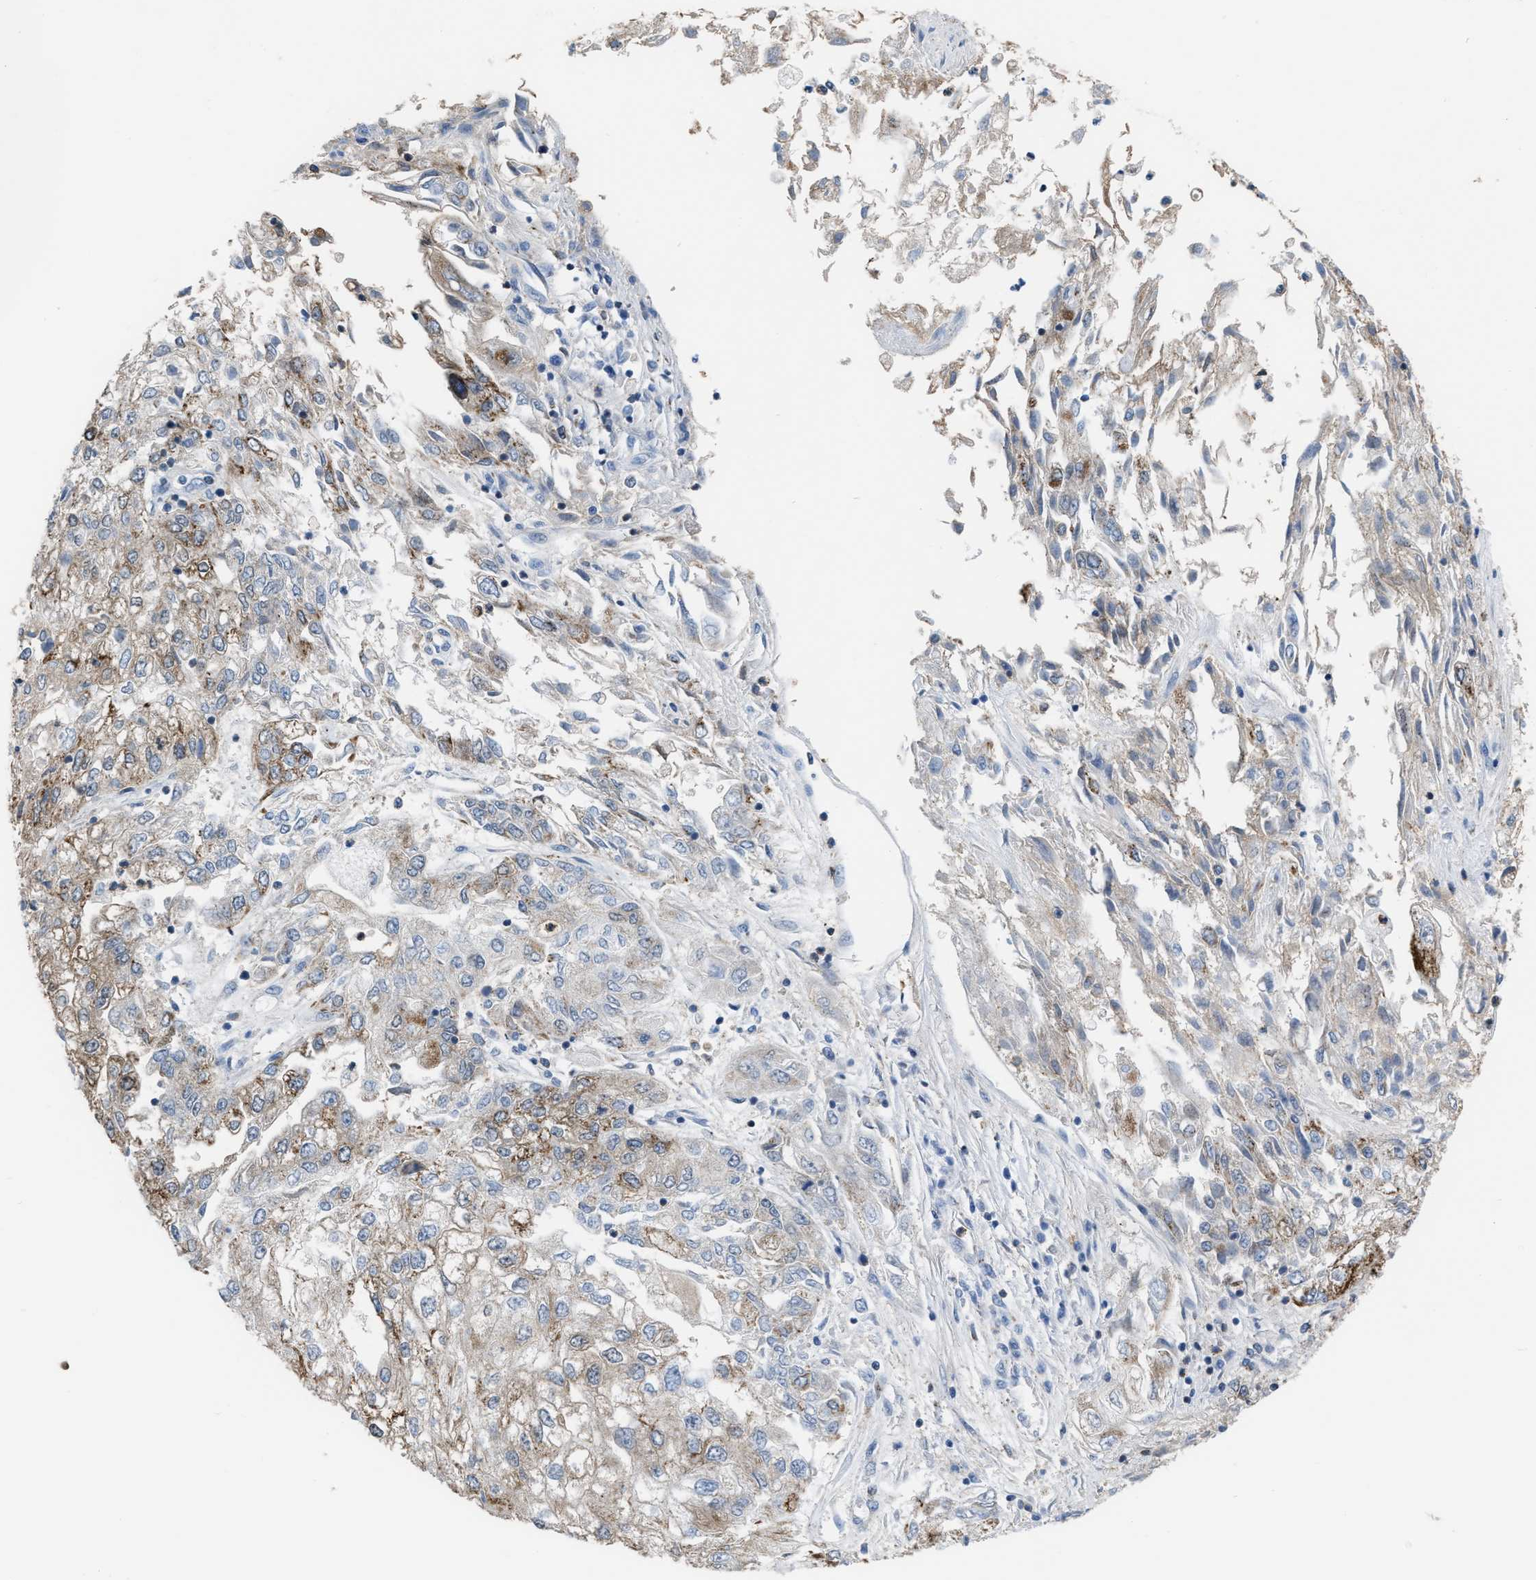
{"staining": {"intensity": "weak", "quantity": "25%-75%", "location": "cytoplasmic/membranous"}, "tissue": "endometrial cancer", "cell_type": "Tumor cells", "image_type": "cancer", "snomed": [{"axis": "morphology", "description": "Adenocarcinoma, NOS"}, {"axis": "topography", "description": "Endometrium"}], "caption": "IHC of endometrial adenocarcinoma exhibits low levels of weak cytoplasmic/membranous staining in about 25%-75% of tumor cells. Using DAB (brown) and hematoxylin (blue) stains, captured at high magnification using brightfield microscopy.", "gene": "BAIAP2L1", "patient": {"sex": "female", "age": 49}}